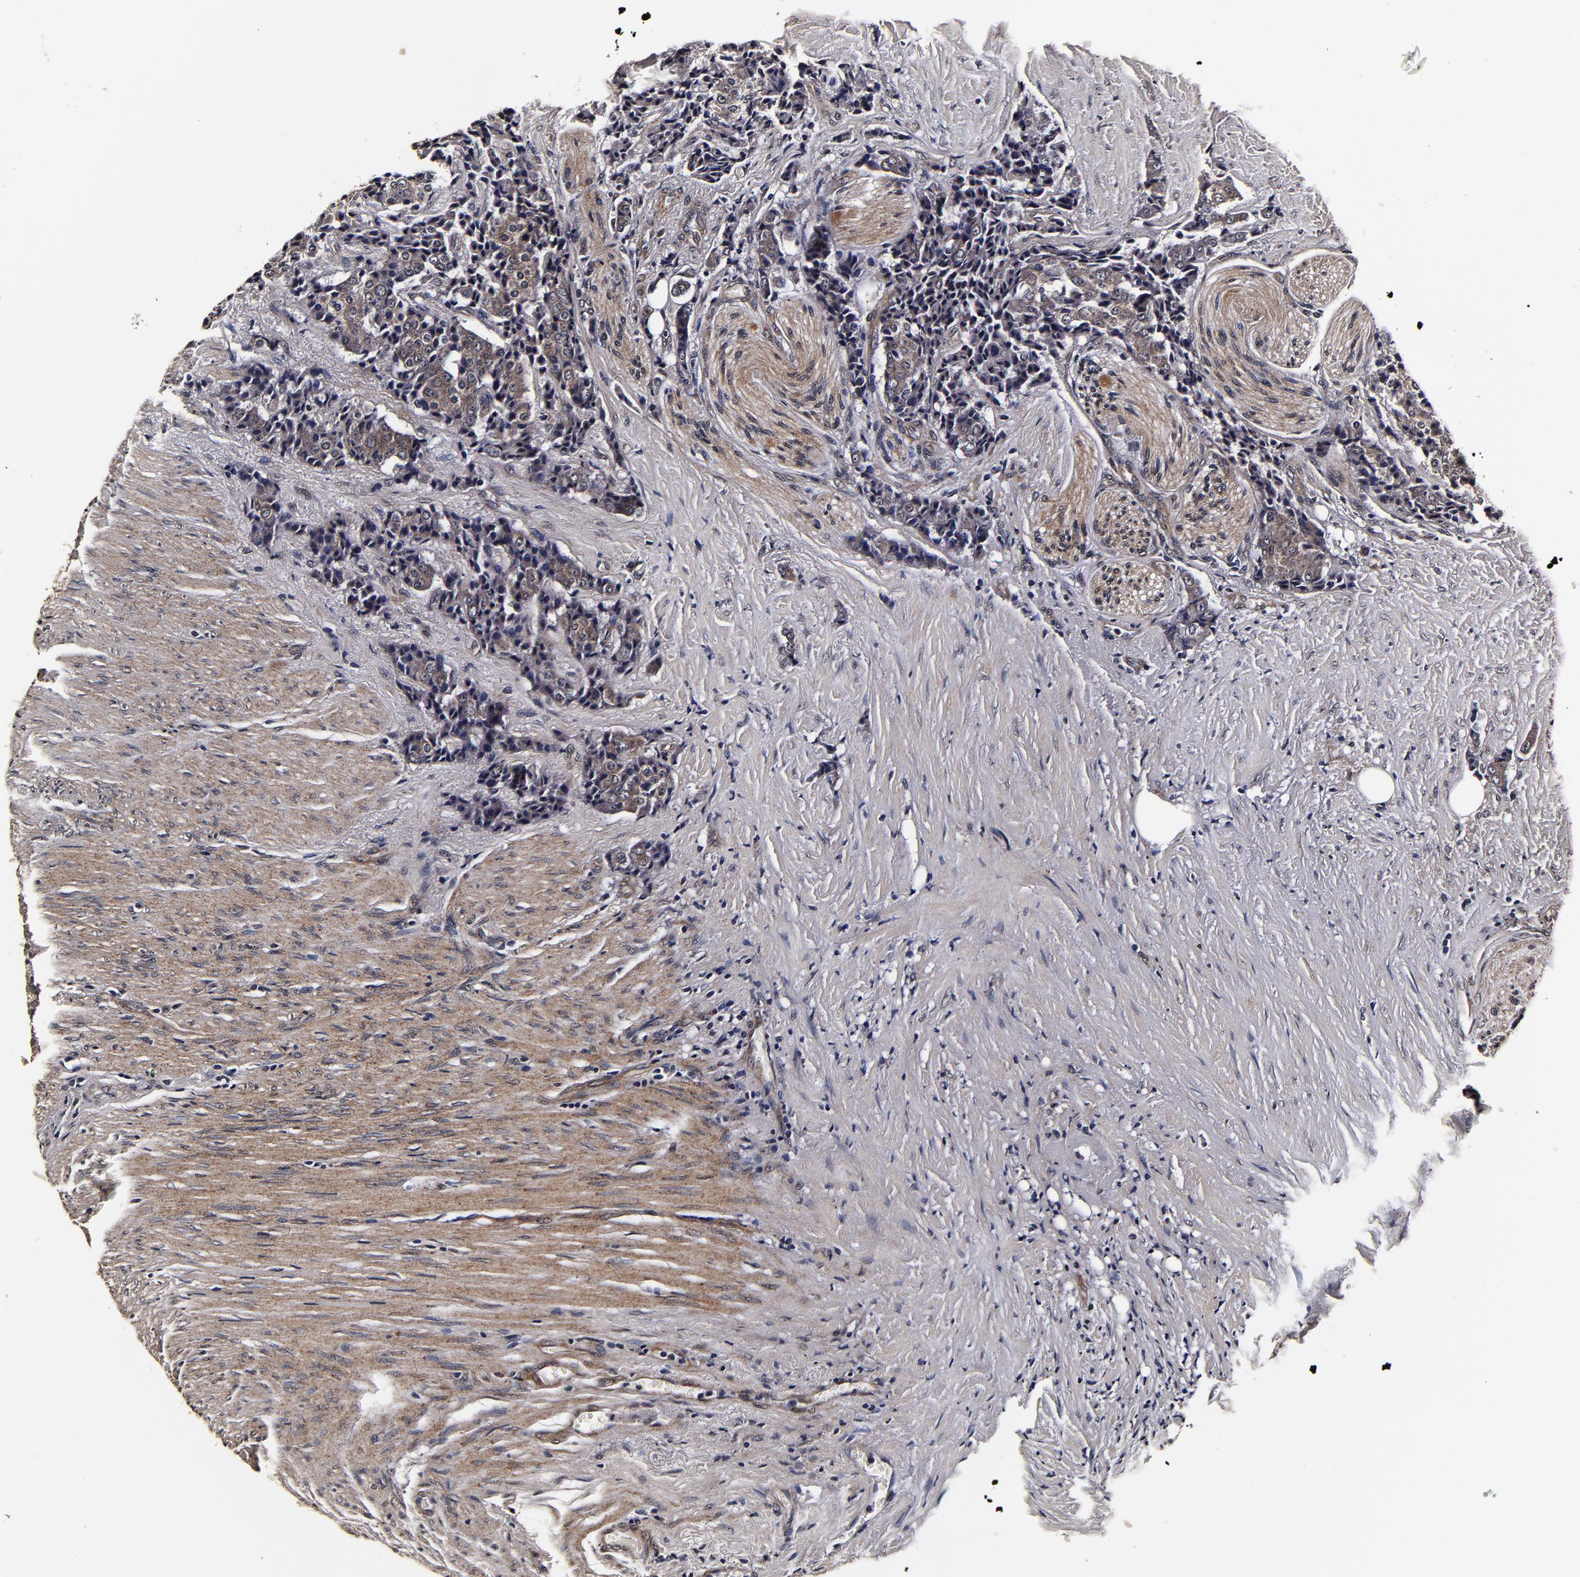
{"staining": {"intensity": "moderate", "quantity": ">75%", "location": "cytoplasmic/membranous"}, "tissue": "carcinoid", "cell_type": "Tumor cells", "image_type": "cancer", "snomed": [{"axis": "morphology", "description": "Carcinoid, malignant, NOS"}, {"axis": "topography", "description": "Colon"}], "caption": "Immunohistochemistry (IHC) photomicrograph of human carcinoid (malignant) stained for a protein (brown), which exhibits medium levels of moderate cytoplasmic/membranous expression in about >75% of tumor cells.", "gene": "MMP15", "patient": {"sex": "female", "age": 61}}